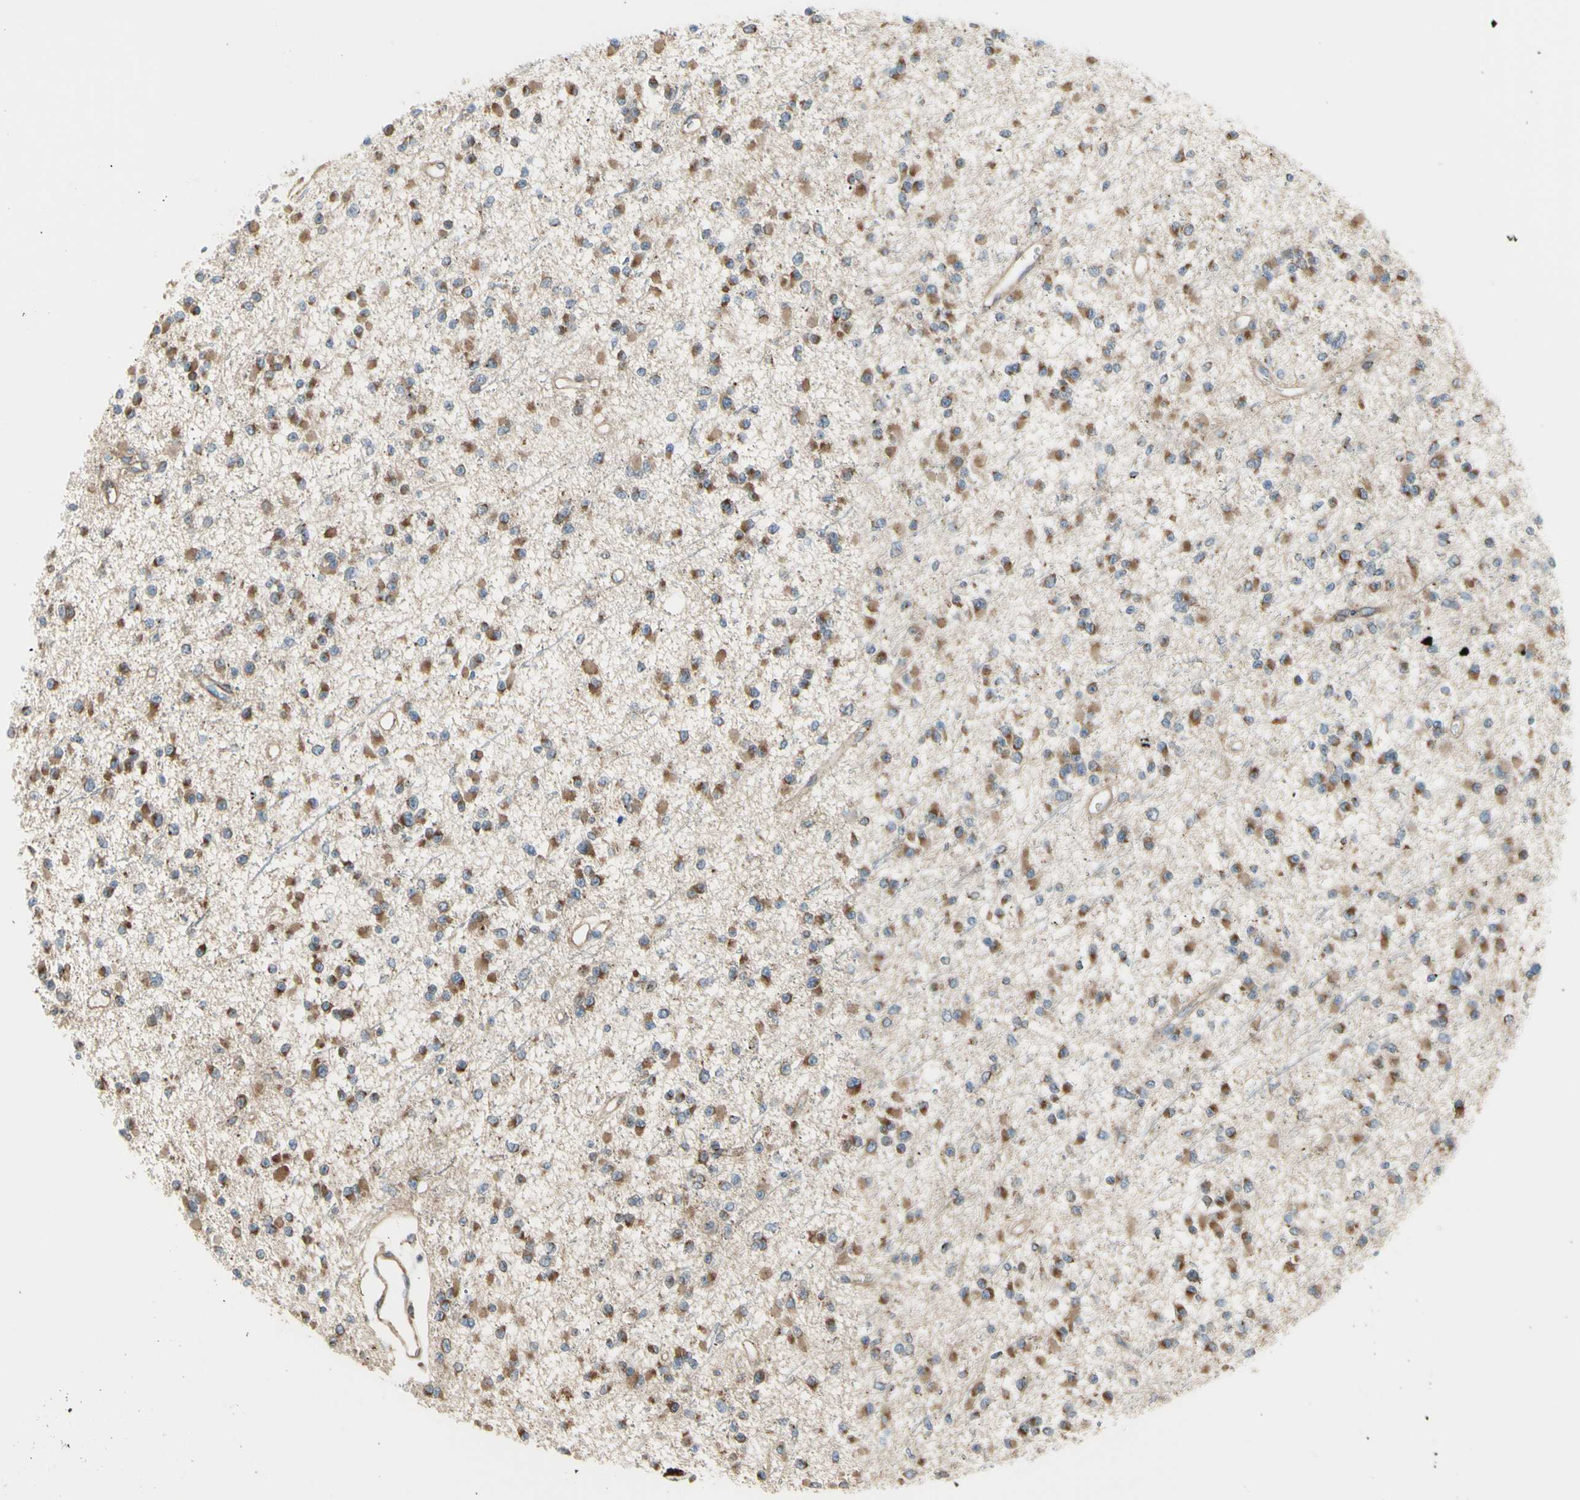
{"staining": {"intensity": "moderate", "quantity": ">75%", "location": "cytoplasmic/membranous"}, "tissue": "glioma", "cell_type": "Tumor cells", "image_type": "cancer", "snomed": [{"axis": "morphology", "description": "Glioma, malignant, Low grade"}, {"axis": "topography", "description": "Brain"}], "caption": "Approximately >75% of tumor cells in malignant glioma (low-grade) exhibit moderate cytoplasmic/membranous protein positivity as visualized by brown immunohistochemical staining.", "gene": "SLC39A9", "patient": {"sex": "female", "age": 22}}